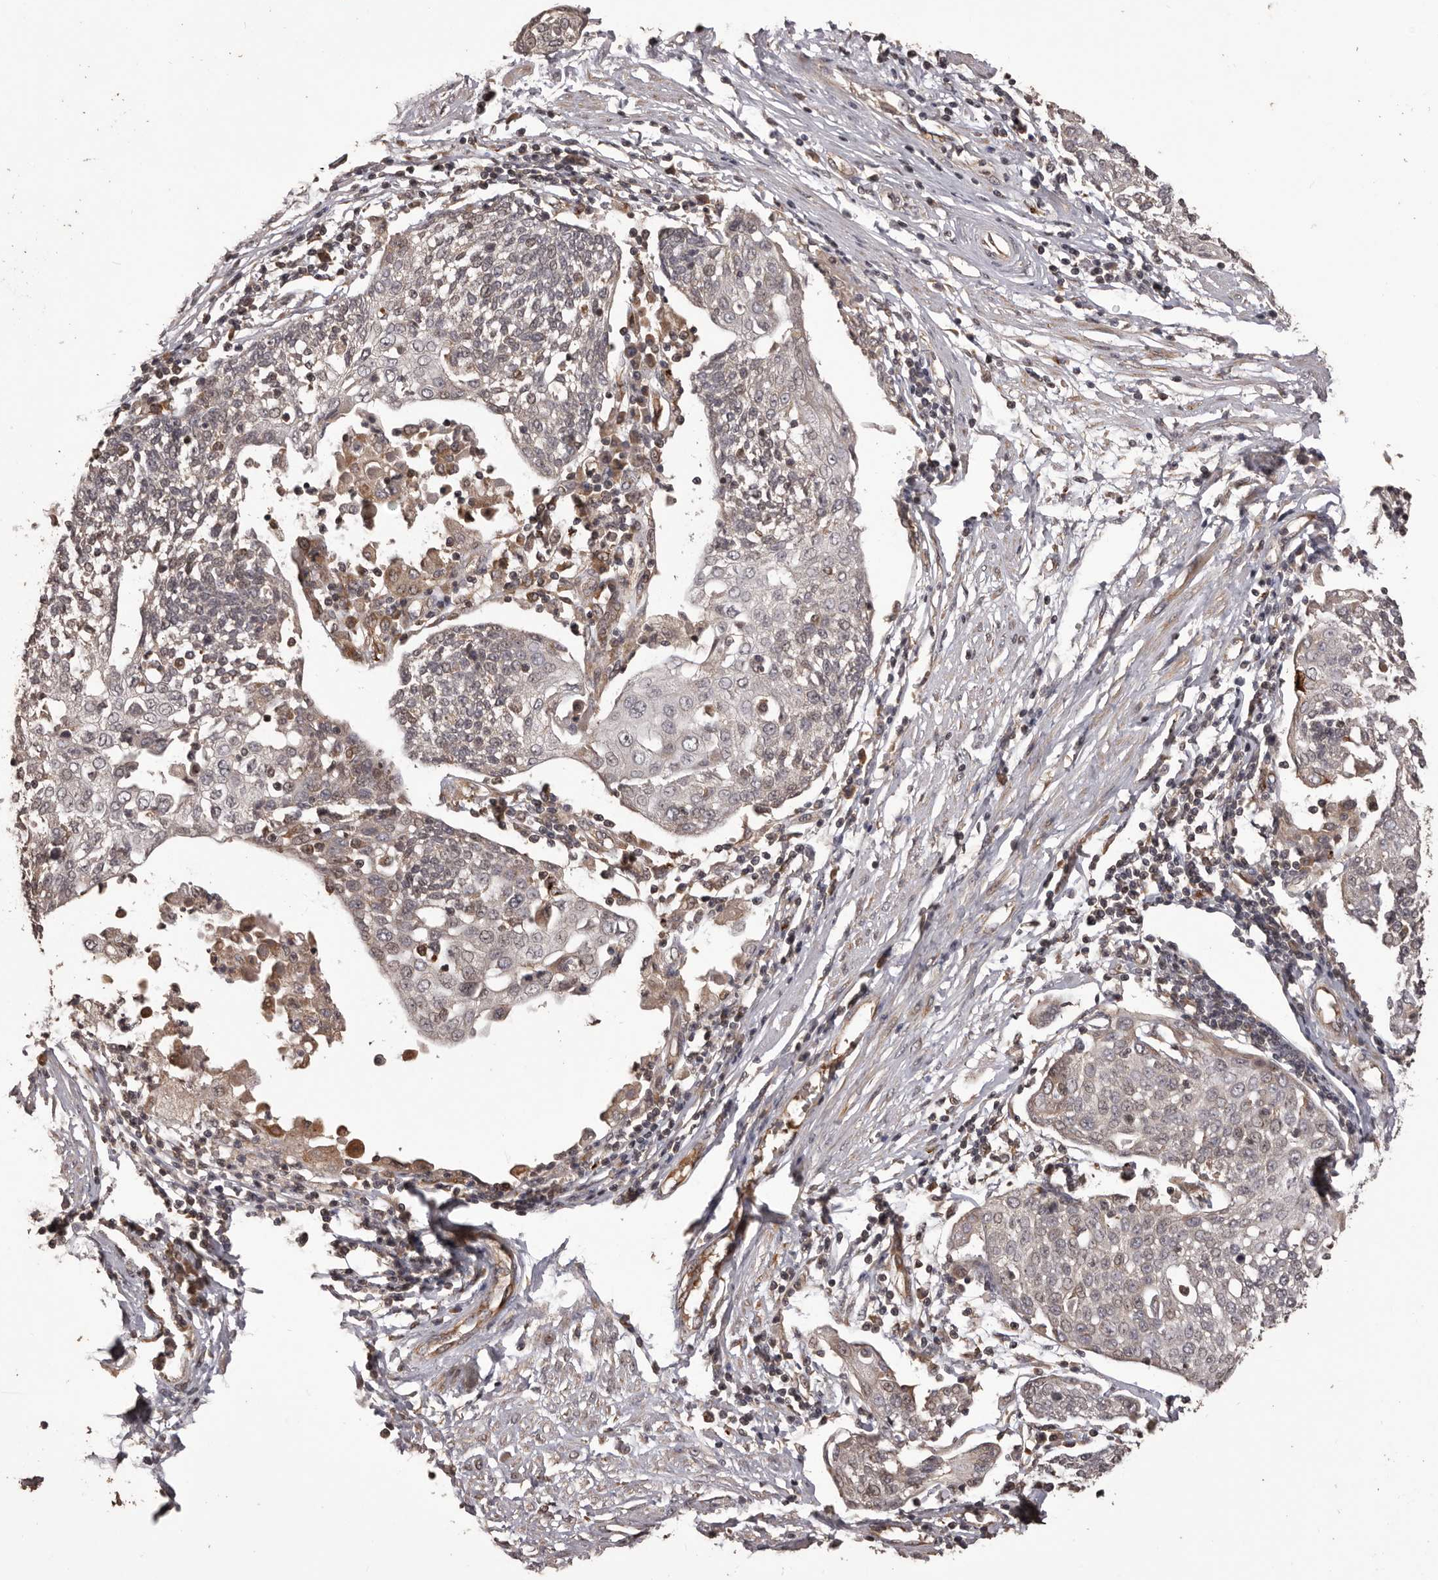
{"staining": {"intensity": "weak", "quantity": "<25%", "location": "cytoplasmic/membranous"}, "tissue": "cervical cancer", "cell_type": "Tumor cells", "image_type": "cancer", "snomed": [{"axis": "morphology", "description": "Squamous cell carcinoma, NOS"}, {"axis": "topography", "description": "Cervix"}], "caption": "This photomicrograph is of cervical squamous cell carcinoma stained with immunohistochemistry to label a protein in brown with the nuclei are counter-stained blue. There is no positivity in tumor cells.", "gene": "QRSL1", "patient": {"sex": "female", "age": 34}}